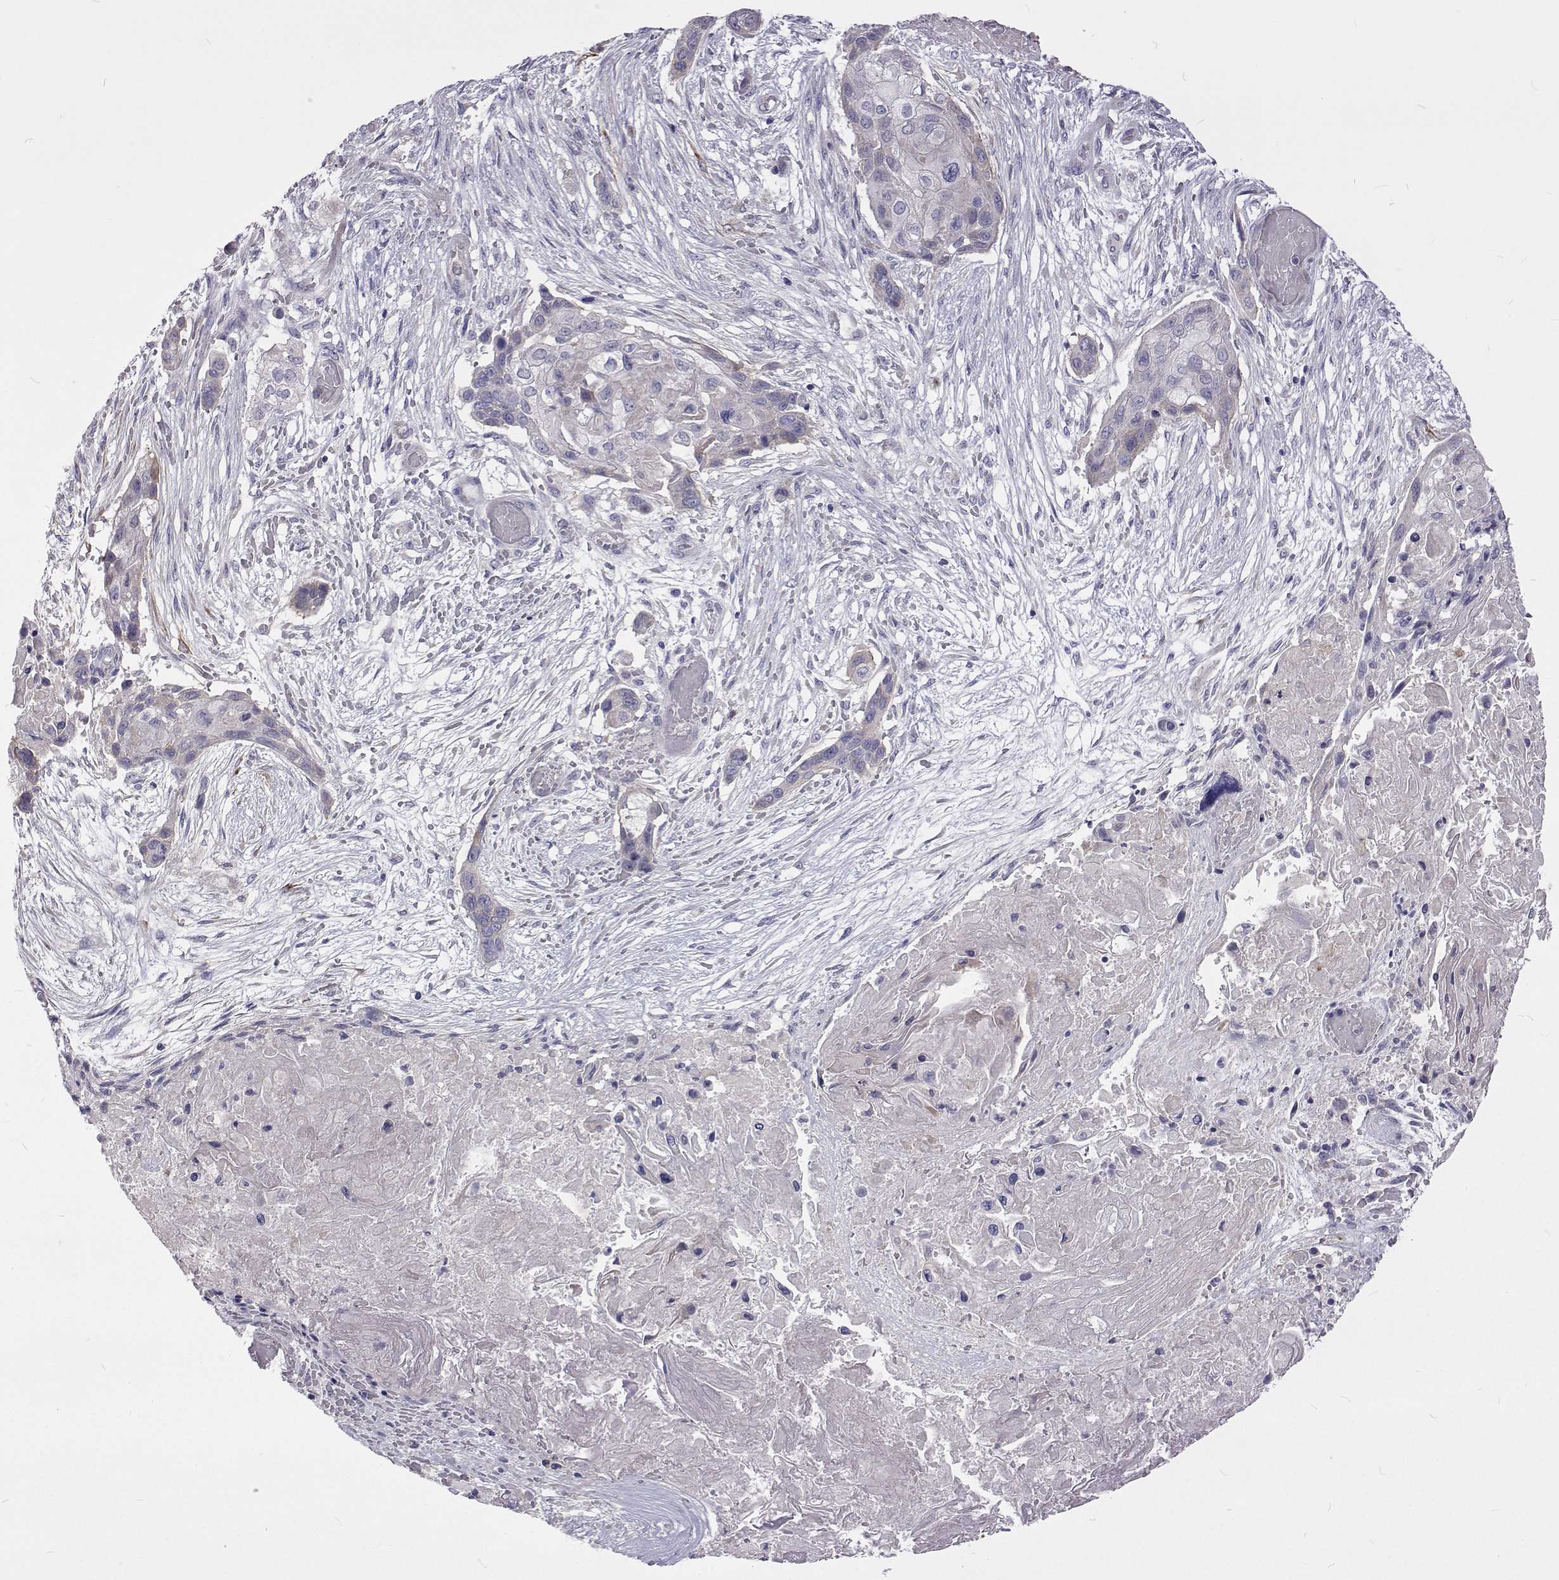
{"staining": {"intensity": "weak", "quantity": "<25%", "location": "cytoplasmic/membranous"}, "tissue": "lung cancer", "cell_type": "Tumor cells", "image_type": "cancer", "snomed": [{"axis": "morphology", "description": "Squamous cell carcinoma, NOS"}, {"axis": "topography", "description": "Lung"}], "caption": "Micrograph shows no protein staining in tumor cells of lung cancer tissue.", "gene": "NPR3", "patient": {"sex": "male", "age": 69}}